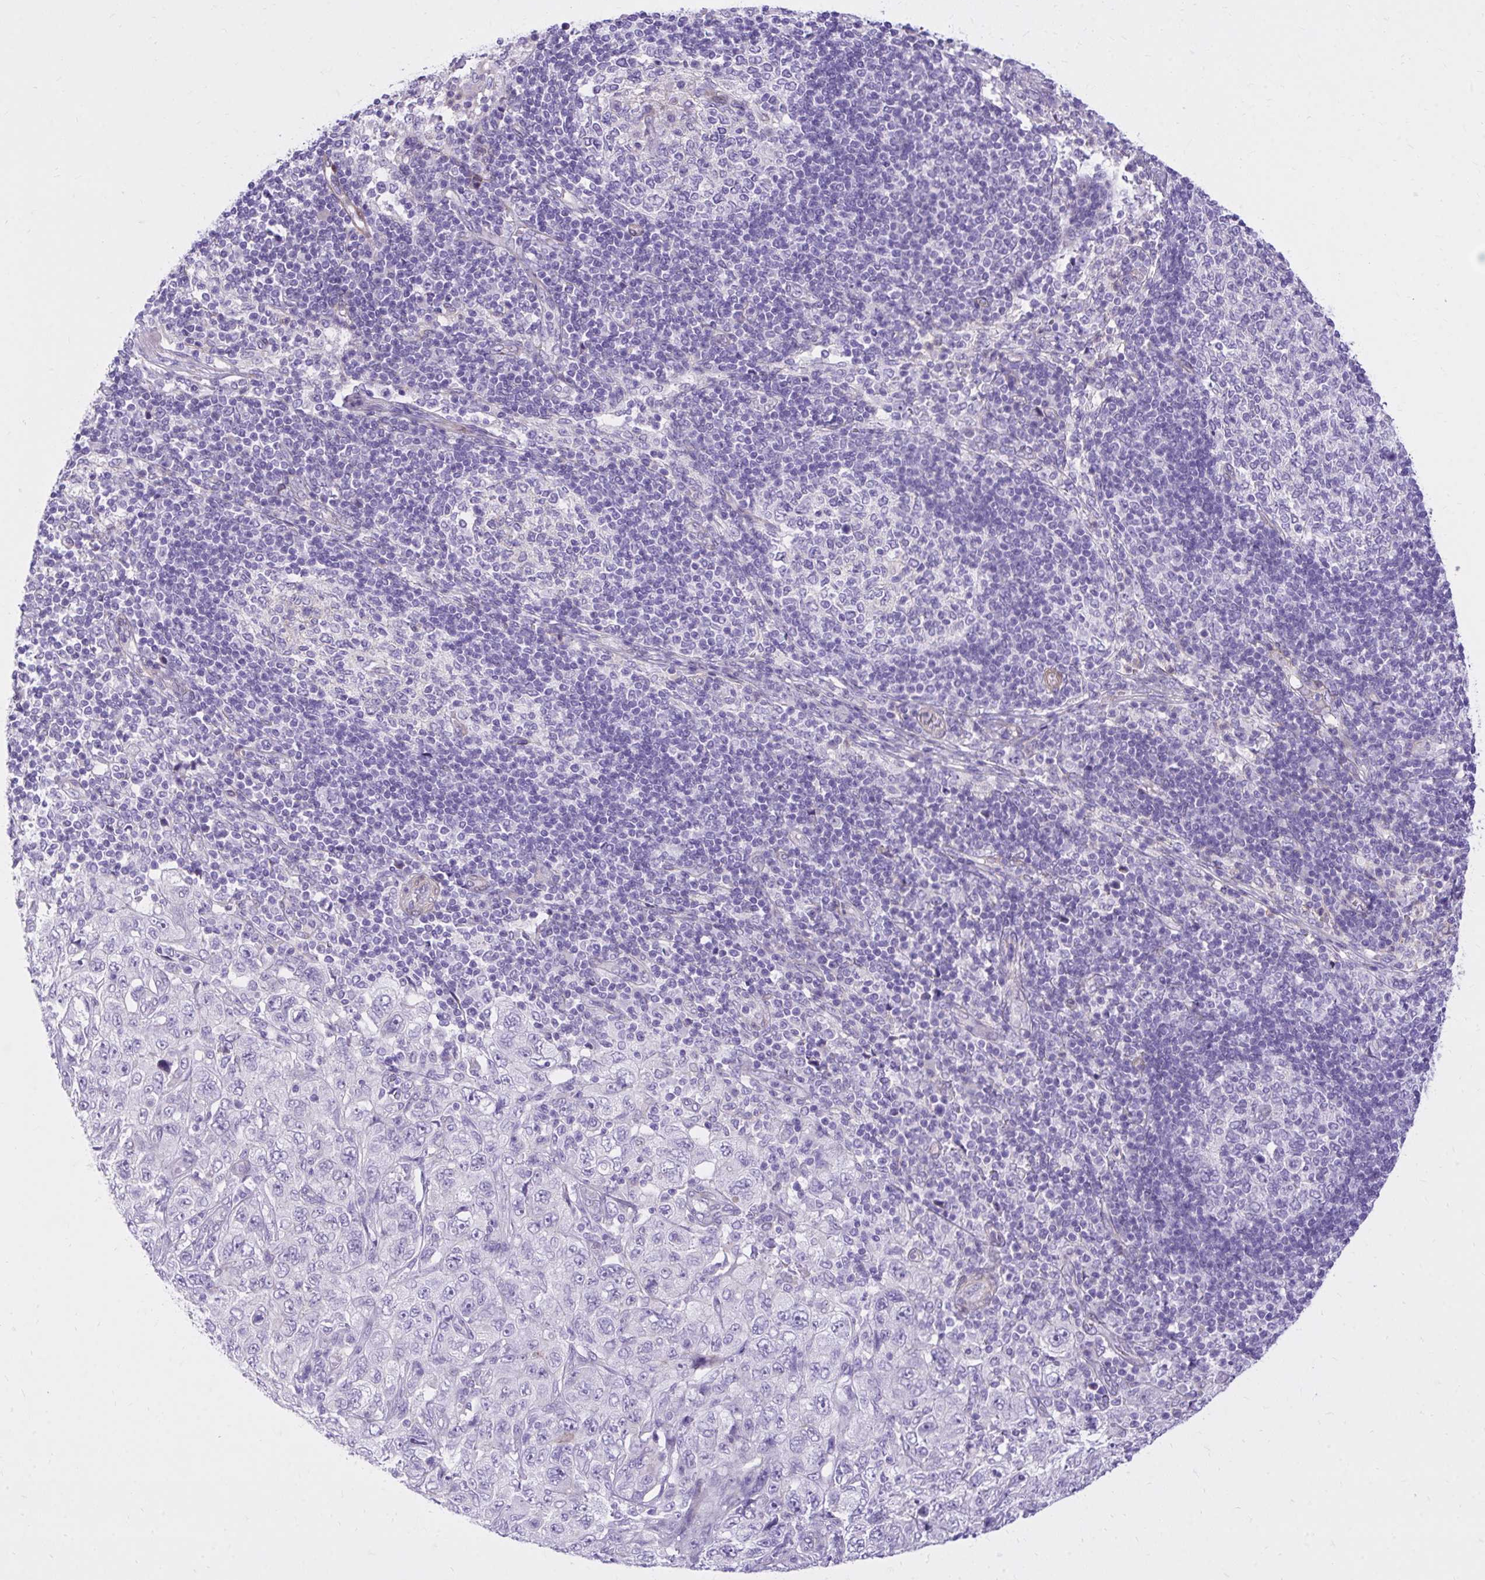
{"staining": {"intensity": "negative", "quantity": "none", "location": "none"}, "tissue": "pancreatic cancer", "cell_type": "Tumor cells", "image_type": "cancer", "snomed": [{"axis": "morphology", "description": "Adenocarcinoma, NOS"}, {"axis": "topography", "description": "Pancreas"}], "caption": "High power microscopy micrograph of an immunohistochemistry (IHC) micrograph of pancreatic cancer (adenocarcinoma), revealing no significant staining in tumor cells.", "gene": "ADAMTSL1", "patient": {"sex": "male", "age": 68}}